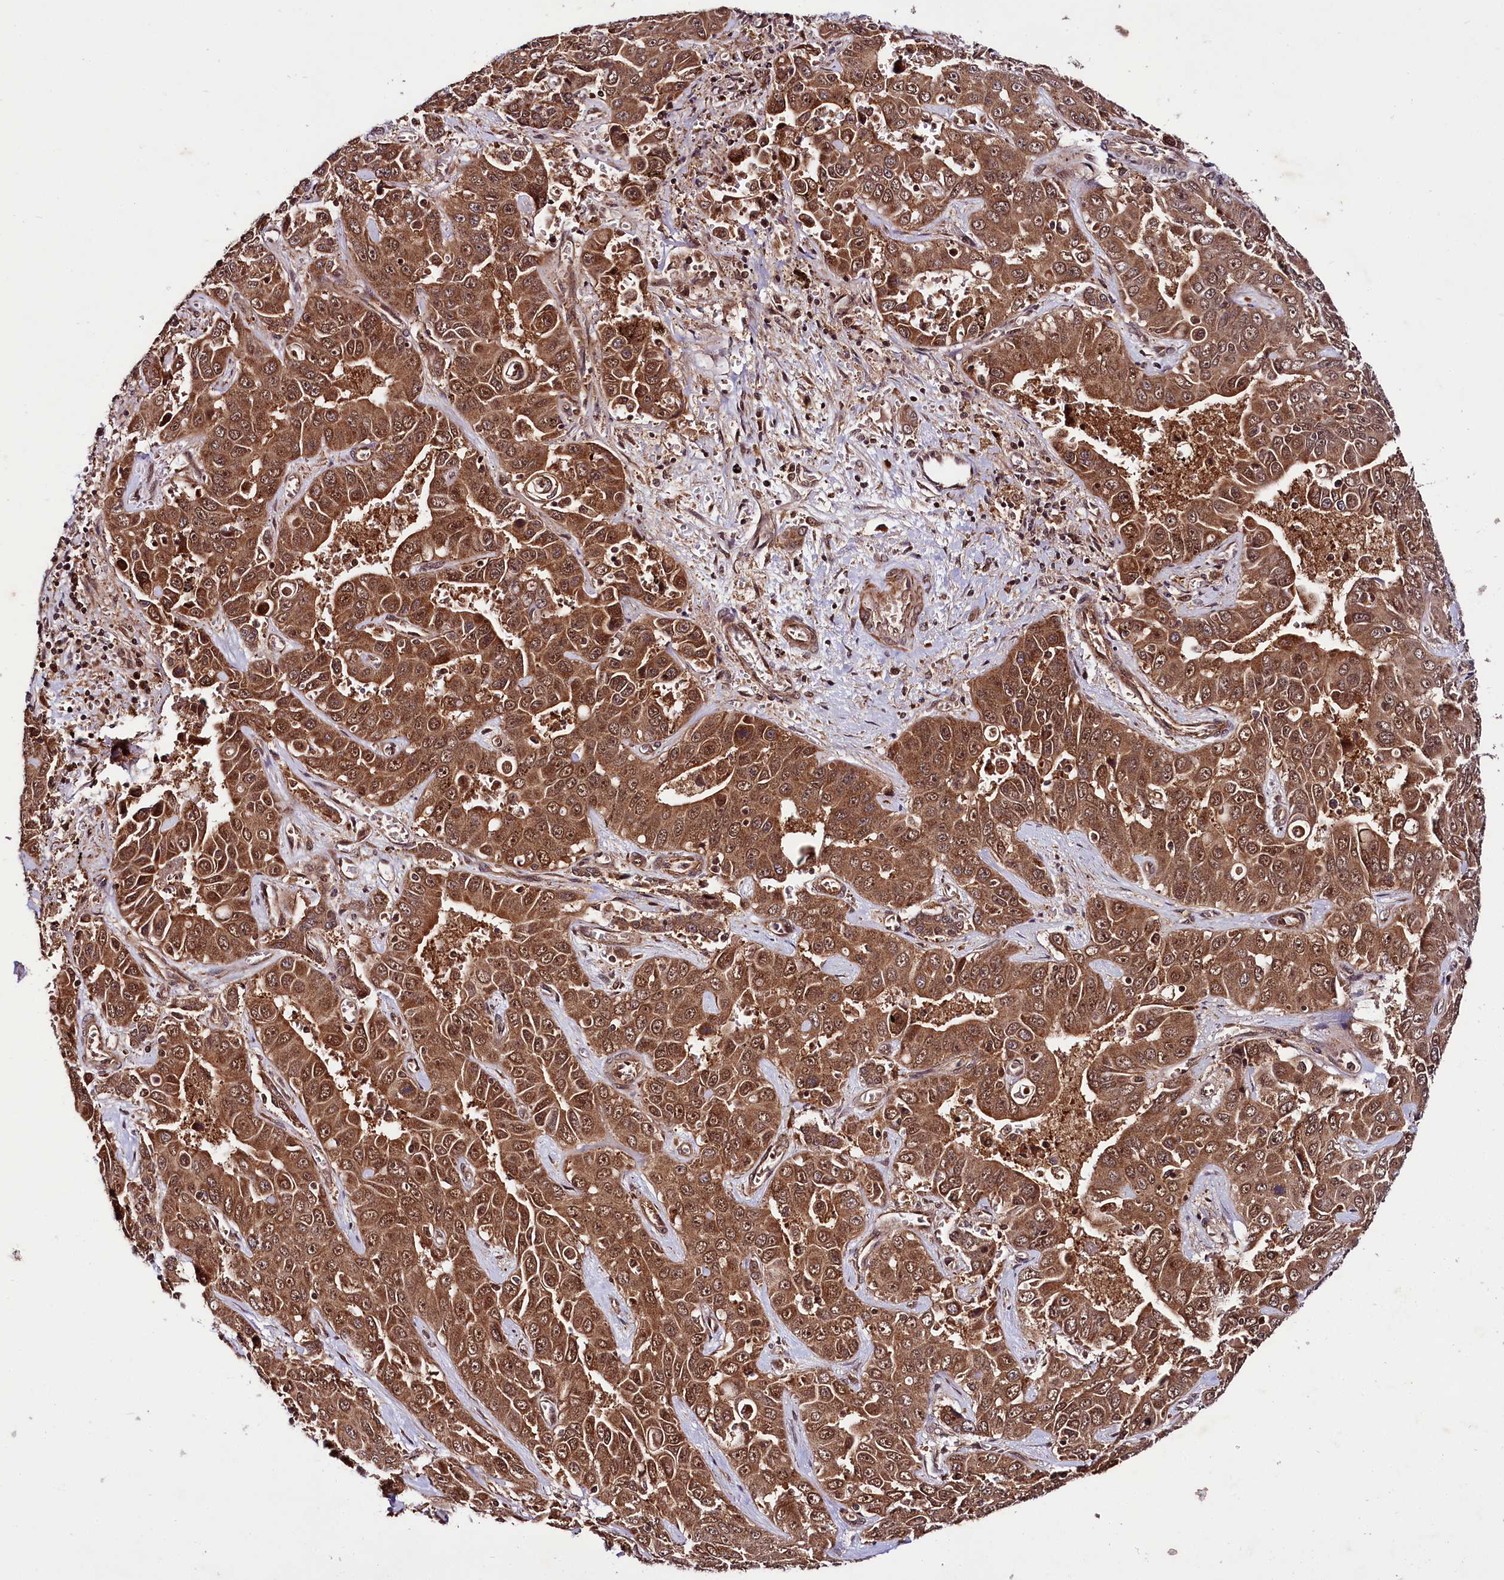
{"staining": {"intensity": "strong", "quantity": ">75%", "location": "cytoplasmic/membranous,nuclear"}, "tissue": "liver cancer", "cell_type": "Tumor cells", "image_type": "cancer", "snomed": [{"axis": "morphology", "description": "Cholangiocarcinoma"}, {"axis": "topography", "description": "Liver"}], "caption": "This photomicrograph displays immunohistochemistry staining of human liver cholangiocarcinoma, with high strong cytoplasmic/membranous and nuclear positivity in about >75% of tumor cells.", "gene": "UBE3A", "patient": {"sex": "female", "age": 52}}